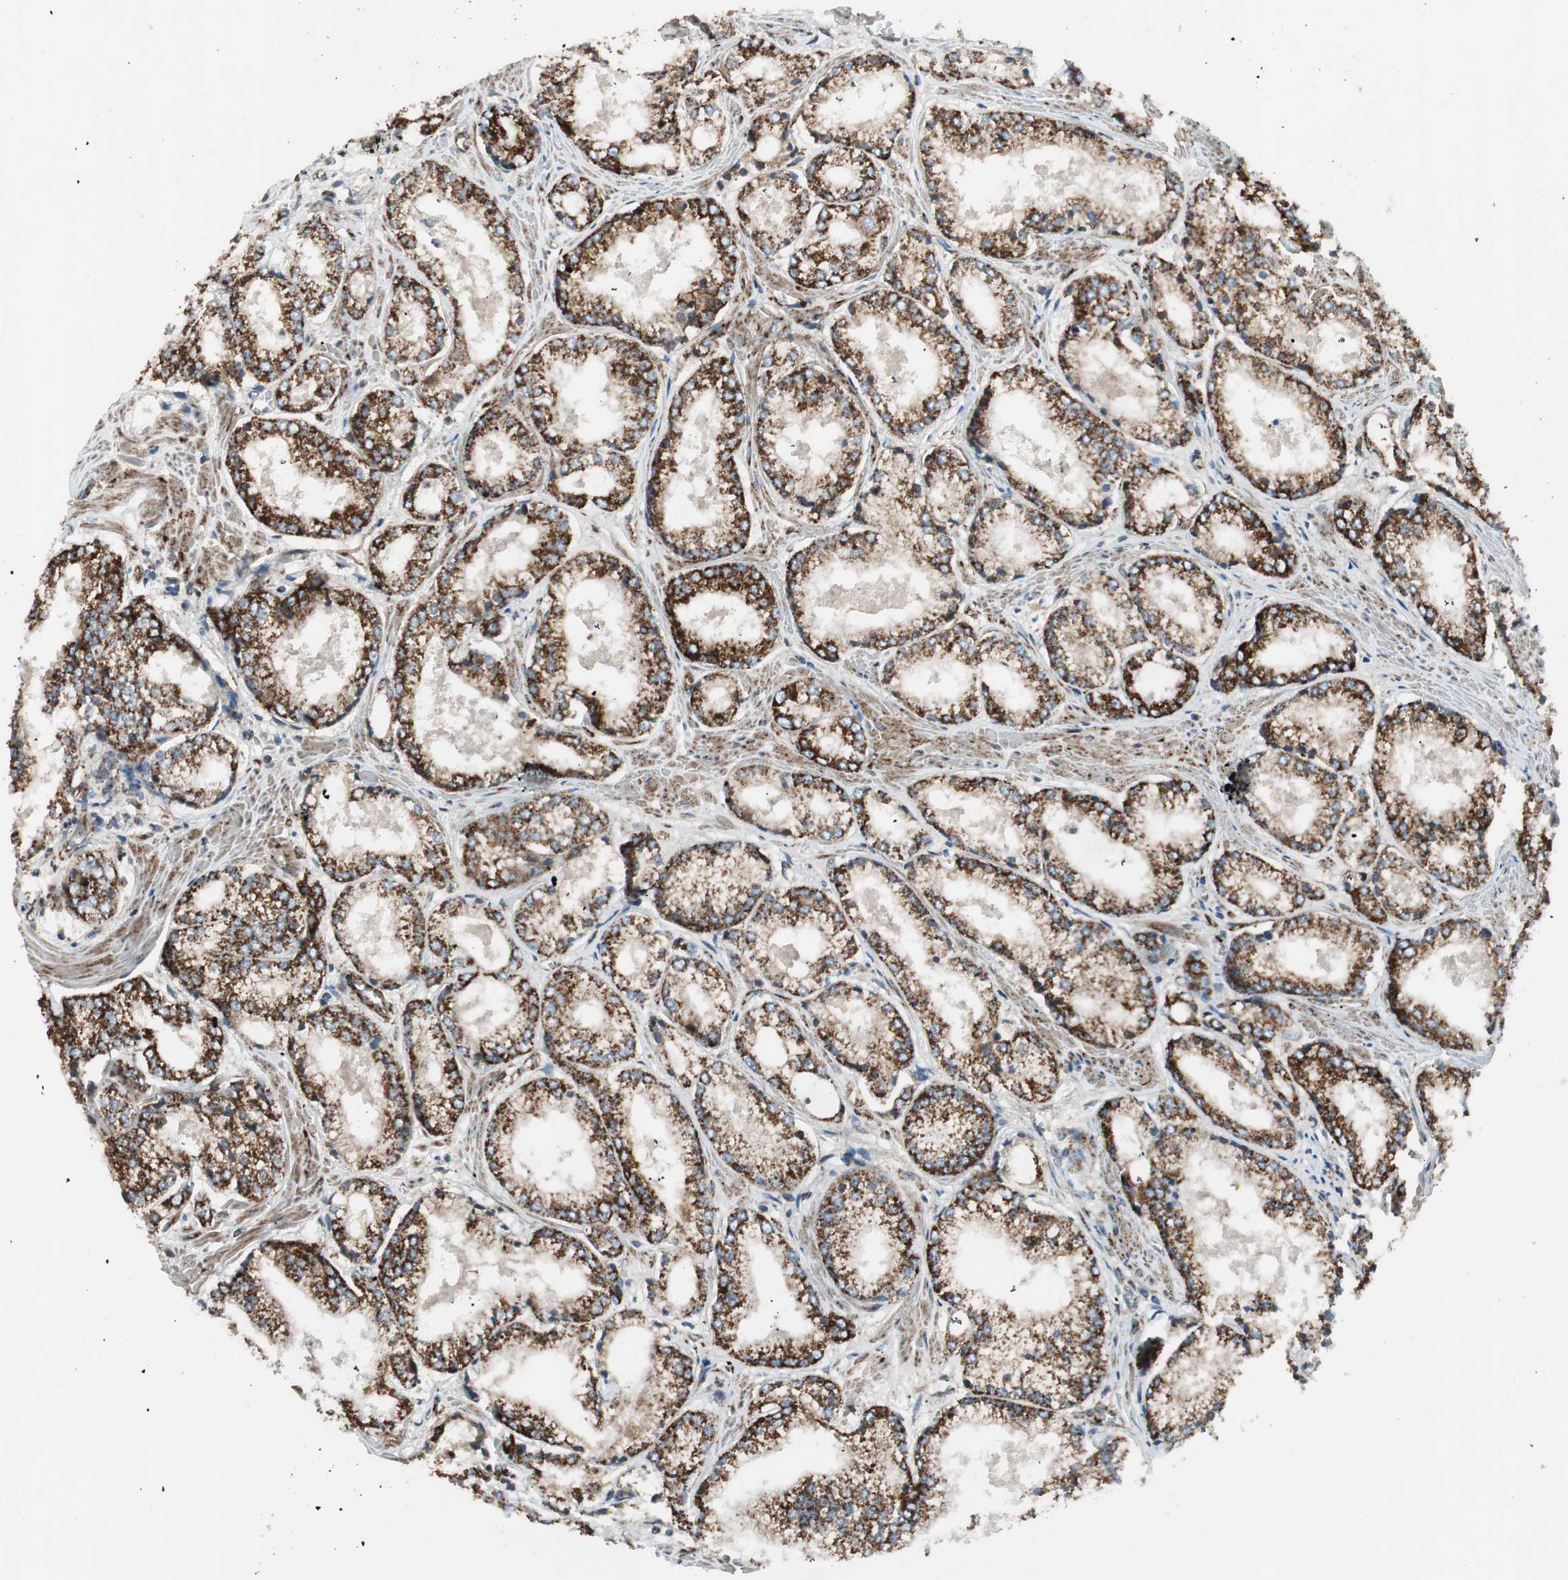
{"staining": {"intensity": "strong", "quantity": ">75%", "location": "cytoplasmic/membranous"}, "tissue": "prostate cancer", "cell_type": "Tumor cells", "image_type": "cancer", "snomed": [{"axis": "morphology", "description": "Adenocarcinoma, Low grade"}, {"axis": "topography", "description": "Prostate"}], "caption": "Tumor cells show high levels of strong cytoplasmic/membranous expression in about >75% of cells in low-grade adenocarcinoma (prostate).", "gene": "AKAP1", "patient": {"sex": "male", "age": 64}}